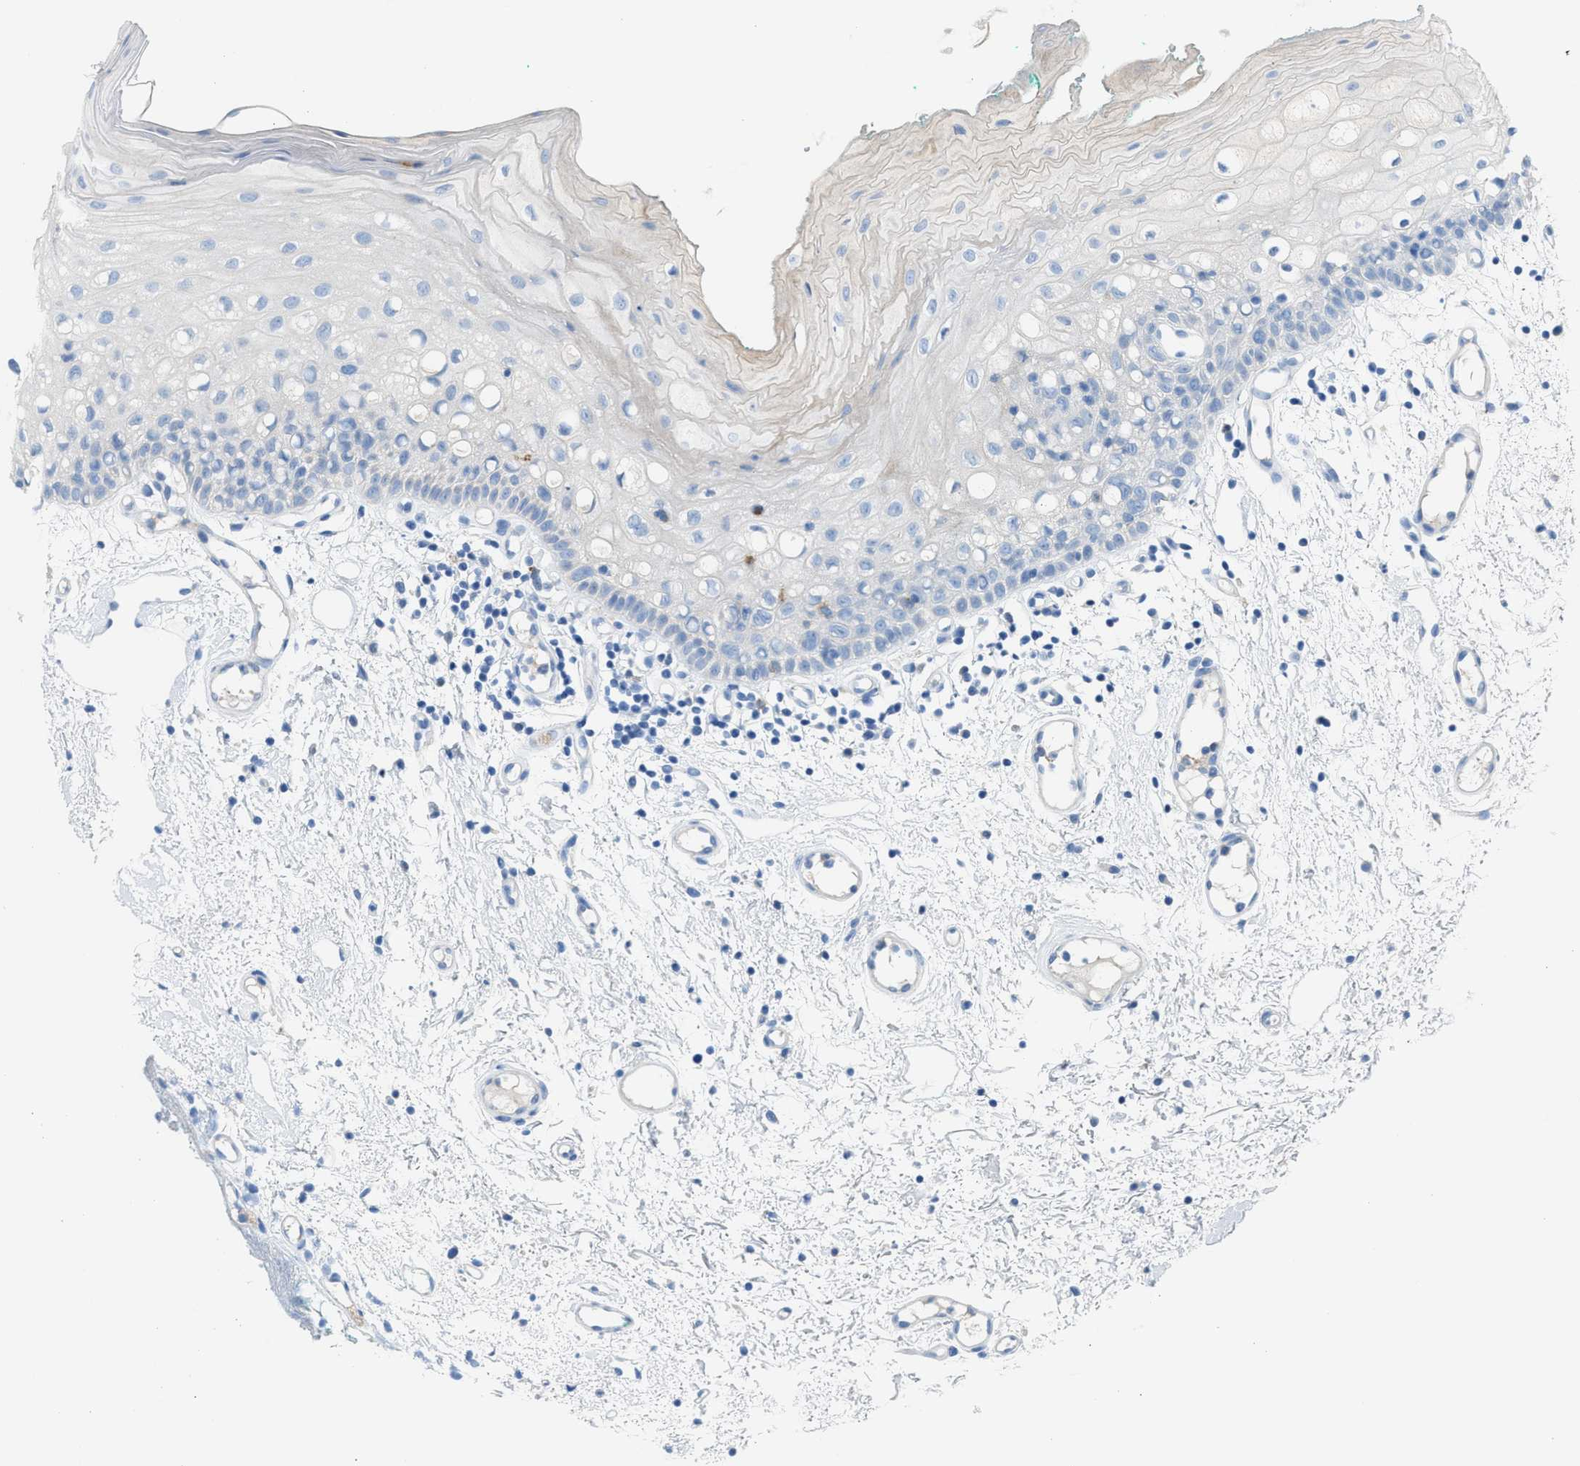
{"staining": {"intensity": "negative", "quantity": "none", "location": "none"}, "tissue": "oral mucosa", "cell_type": "Squamous epithelial cells", "image_type": "normal", "snomed": [{"axis": "morphology", "description": "Normal tissue, NOS"}, {"axis": "morphology", "description": "Squamous cell carcinoma, NOS"}, {"axis": "topography", "description": "Oral tissue"}, {"axis": "topography", "description": "Salivary gland"}, {"axis": "topography", "description": "Head-Neck"}], "caption": "Immunohistochemistry (IHC) of normal human oral mucosa demonstrates no positivity in squamous epithelial cells.", "gene": "AOAH", "patient": {"sex": "female", "age": 62}}